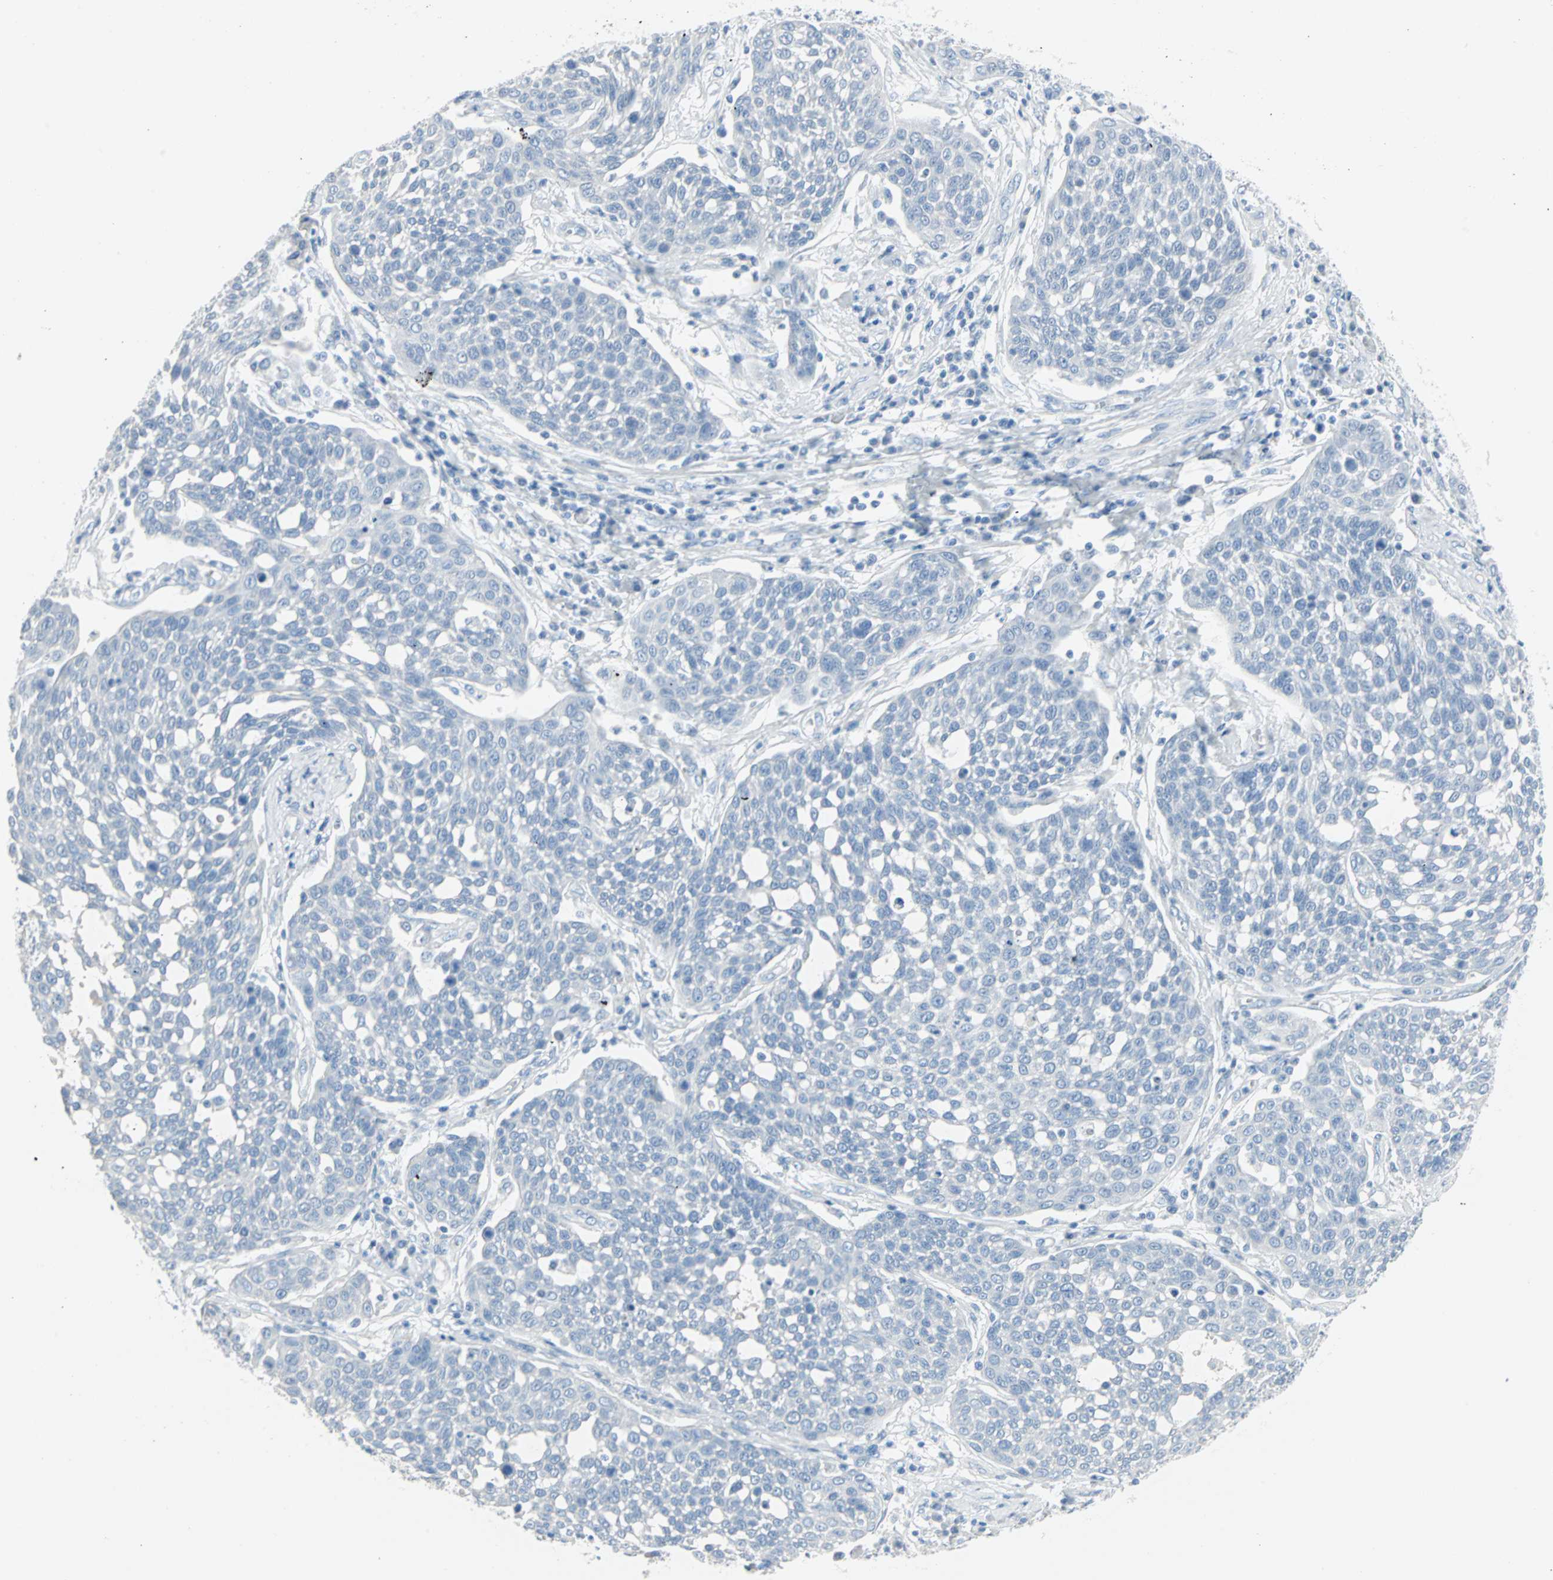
{"staining": {"intensity": "negative", "quantity": "none", "location": "none"}, "tissue": "cervical cancer", "cell_type": "Tumor cells", "image_type": "cancer", "snomed": [{"axis": "morphology", "description": "Squamous cell carcinoma, NOS"}, {"axis": "topography", "description": "Cervix"}], "caption": "Image shows no significant protein staining in tumor cells of cervical cancer.", "gene": "STX1A", "patient": {"sex": "female", "age": 34}}